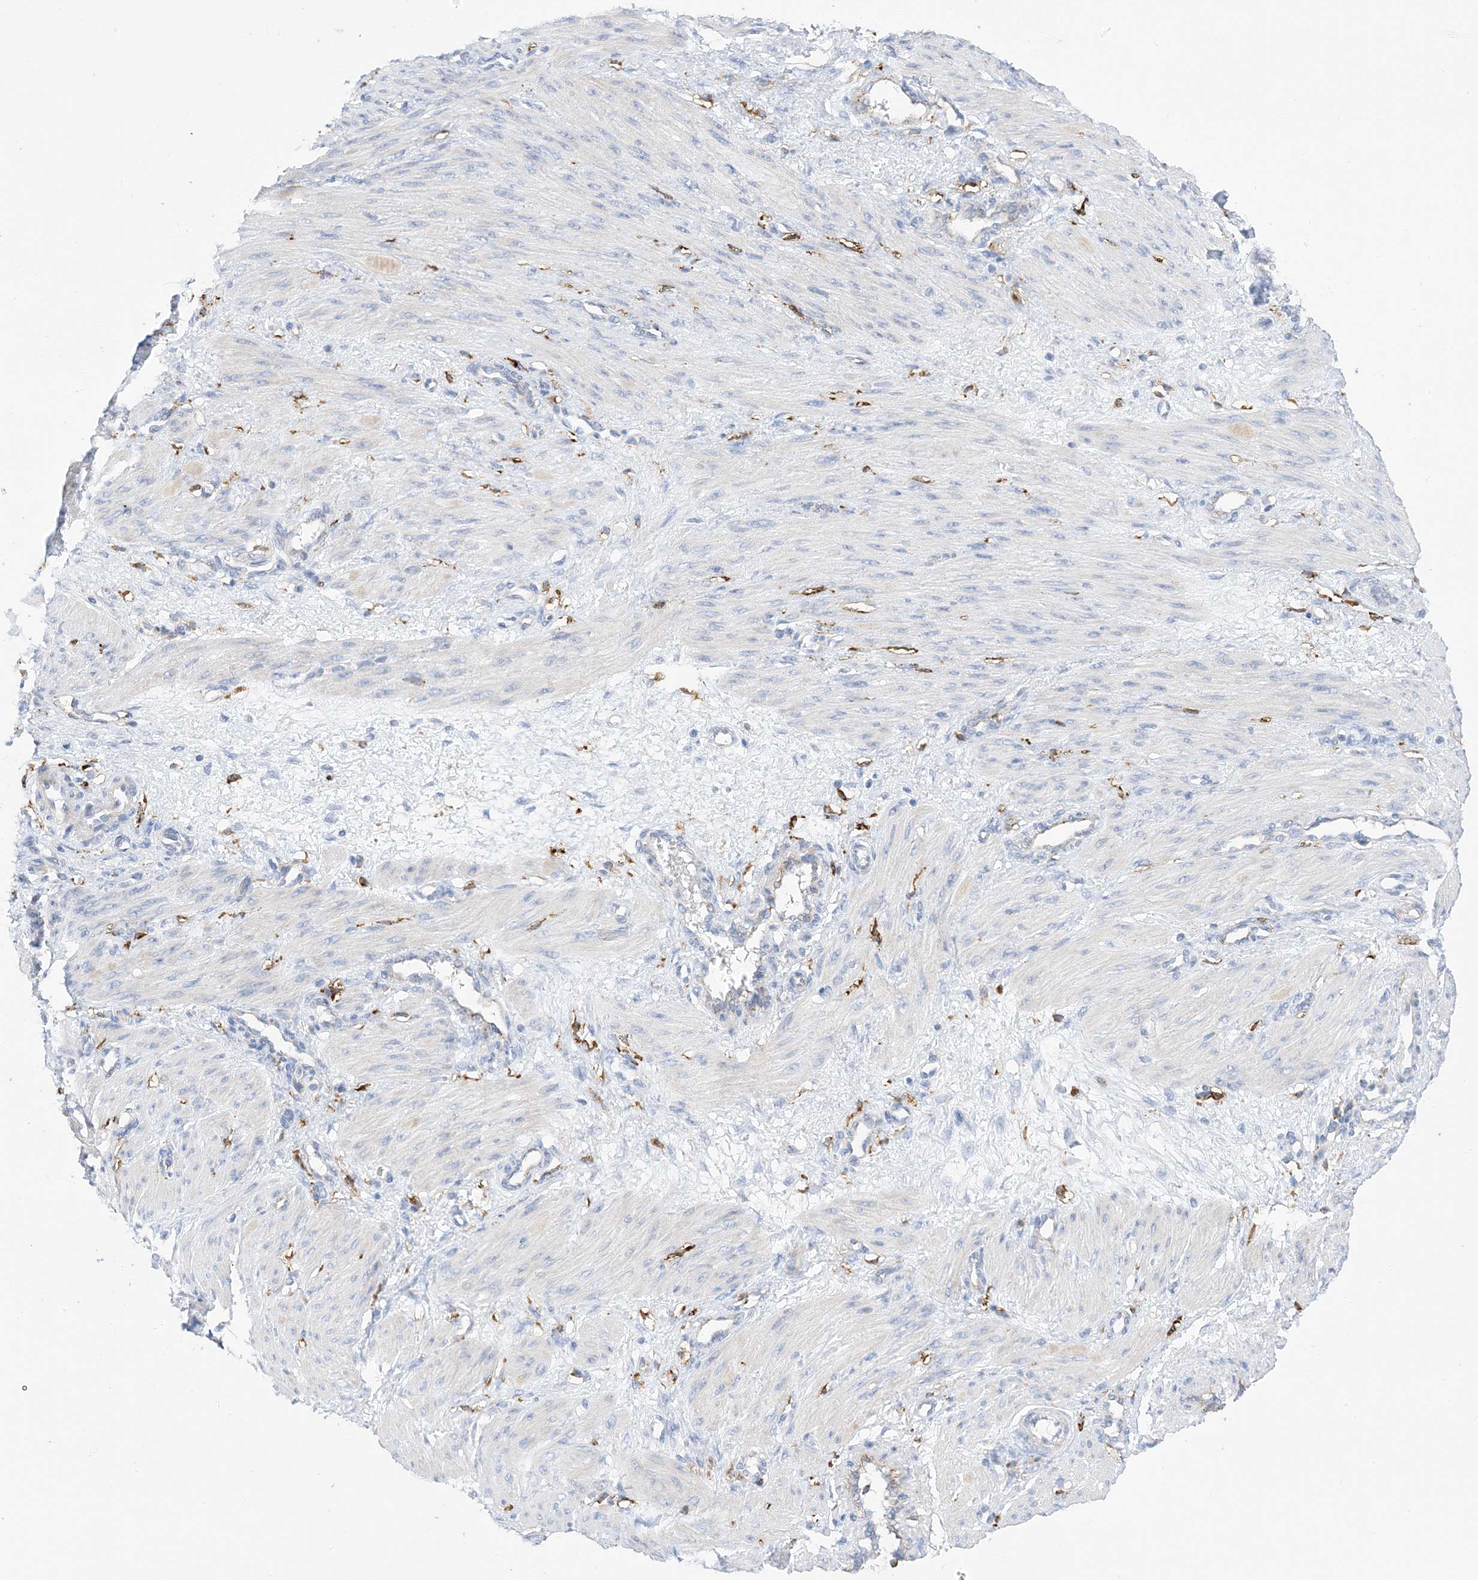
{"staining": {"intensity": "negative", "quantity": "none", "location": "none"}, "tissue": "smooth muscle", "cell_type": "Smooth muscle cells", "image_type": "normal", "snomed": [{"axis": "morphology", "description": "Normal tissue, NOS"}, {"axis": "topography", "description": "Endometrium"}], "caption": "This is a histopathology image of immunohistochemistry staining of benign smooth muscle, which shows no positivity in smooth muscle cells.", "gene": "DPH3", "patient": {"sex": "female", "age": 33}}